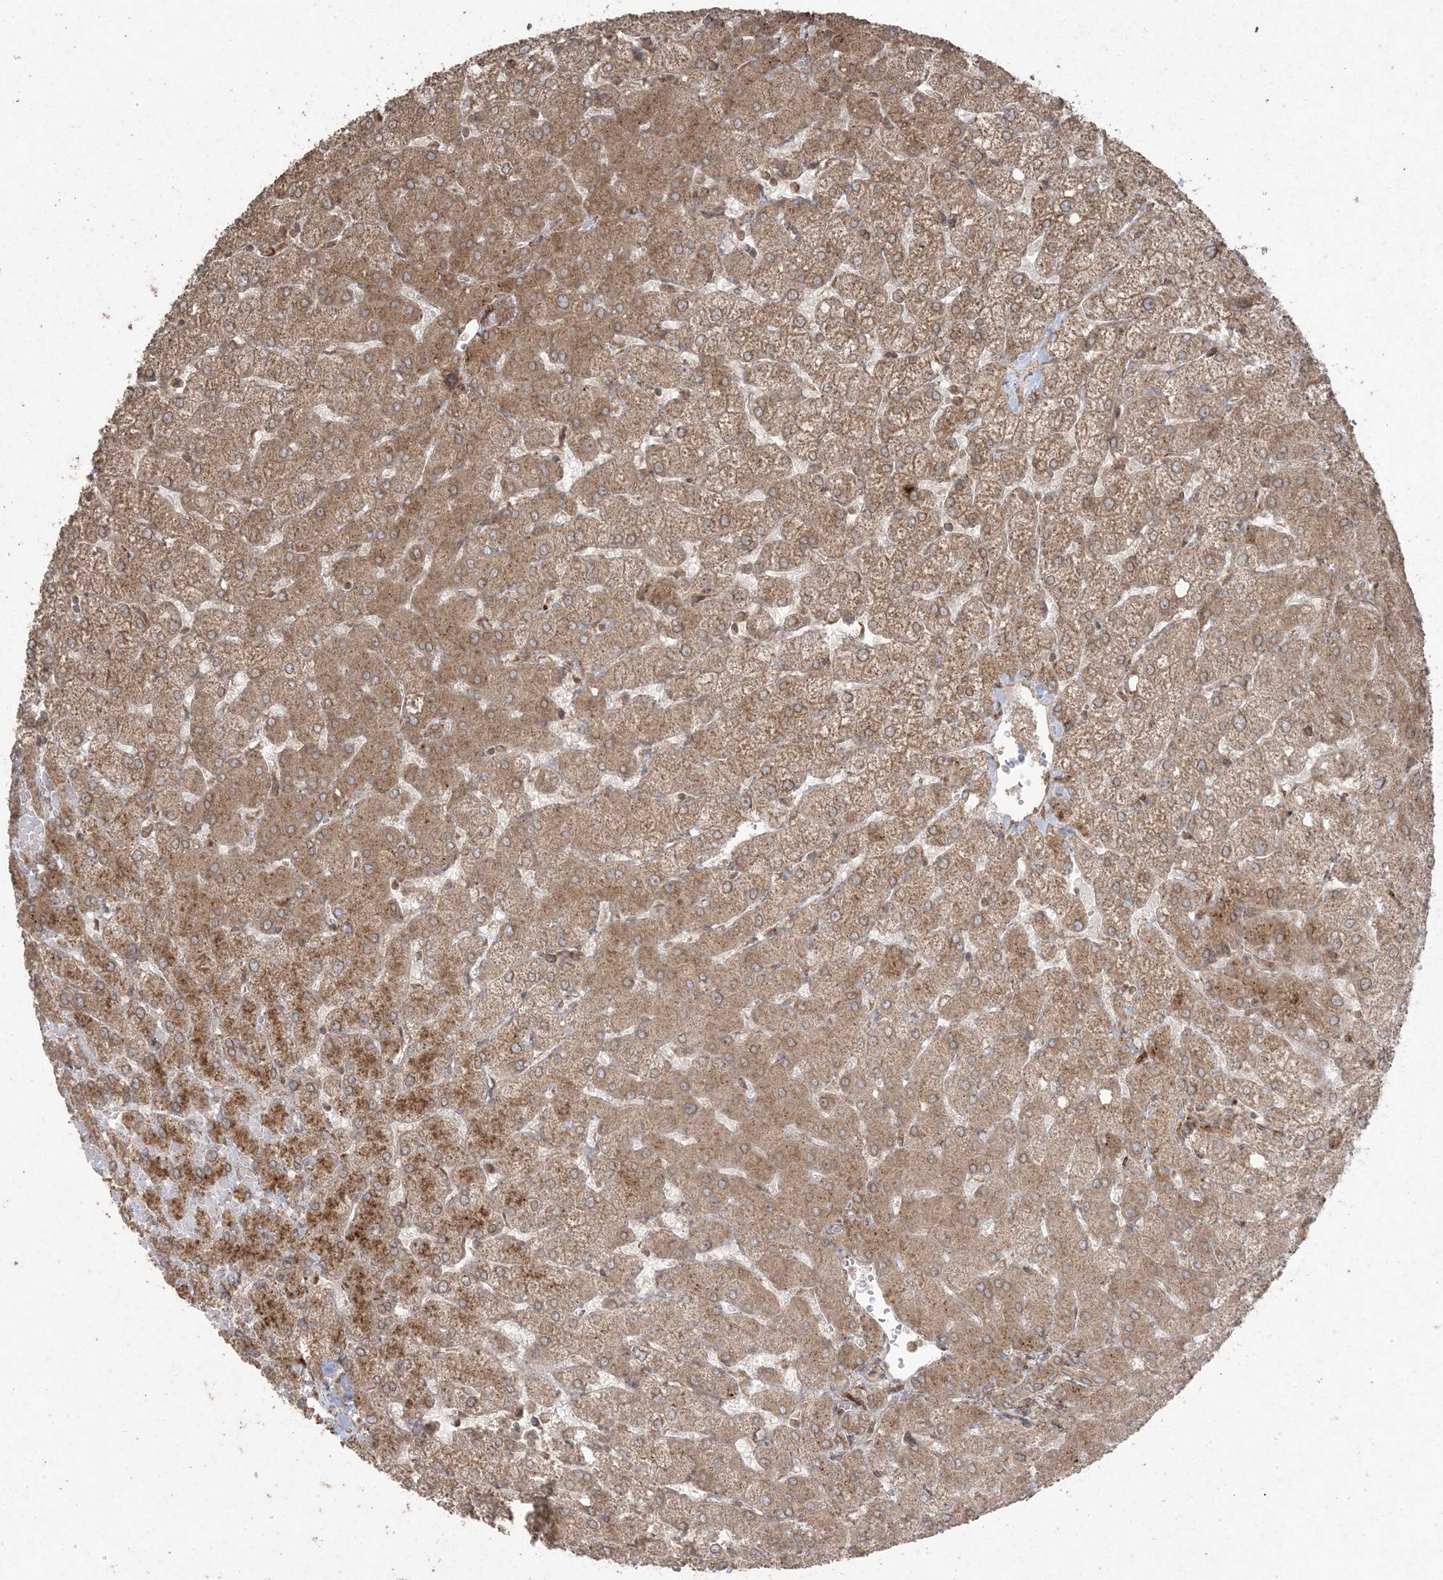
{"staining": {"intensity": "weak", "quantity": ">75%", "location": "cytoplasmic/membranous"}, "tissue": "liver", "cell_type": "Cholangiocytes", "image_type": "normal", "snomed": [{"axis": "morphology", "description": "Normal tissue, NOS"}, {"axis": "topography", "description": "Liver"}], "caption": "Immunohistochemical staining of benign human liver demonstrates low levels of weak cytoplasmic/membranous positivity in about >75% of cholangiocytes.", "gene": "DDX19B", "patient": {"sex": "female", "age": 54}}